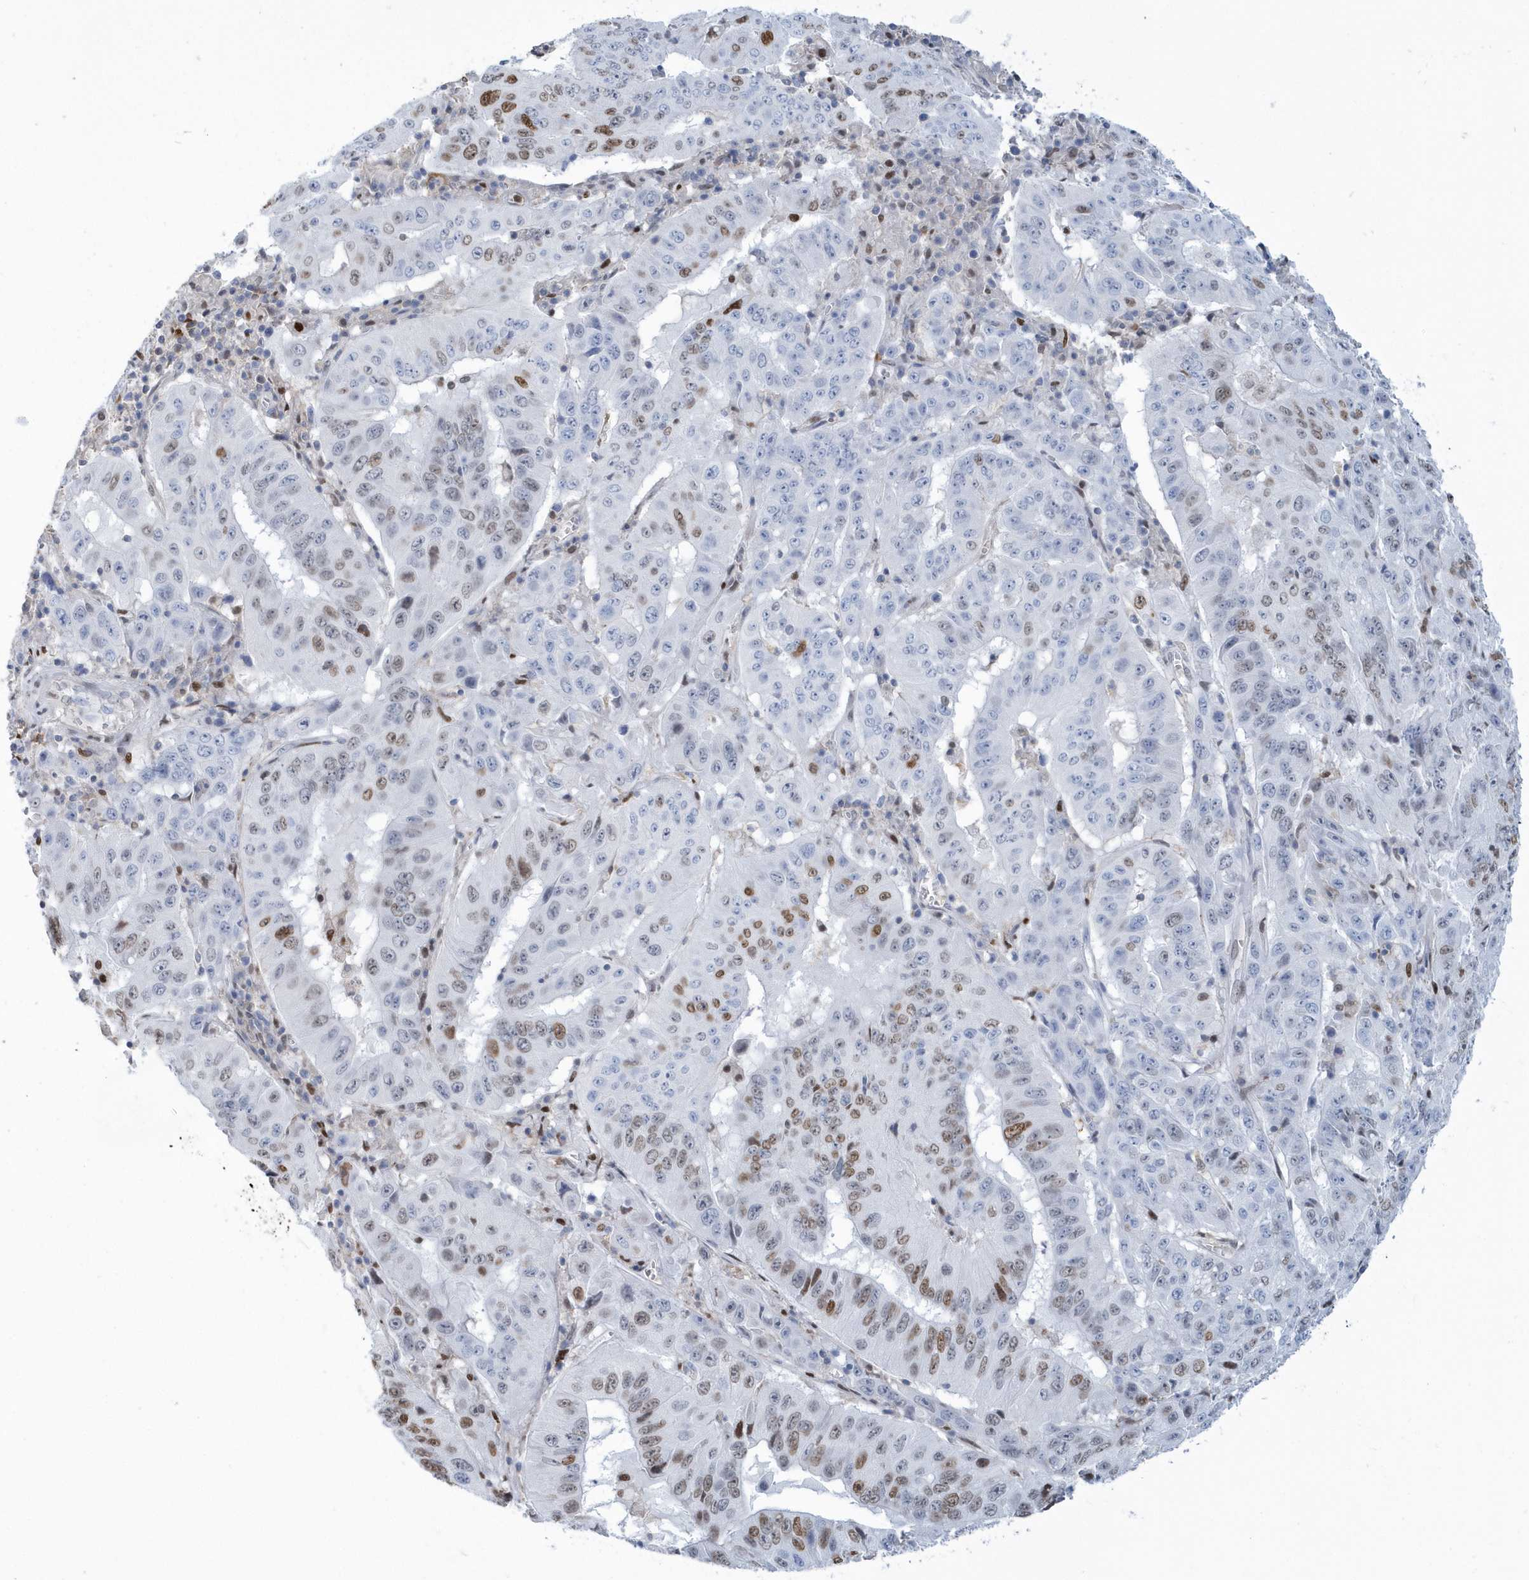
{"staining": {"intensity": "moderate", "quantity": "<25%", "location": "nuclear"}, "tissue": "pancreatic cancer", "cell_type": "Tumor cells", "image_type": "cancer", "snomed": [{"axis": "morphology", "description": "Adenocarcinoma, NOS"}, {"axis": "topography", "description": "Pancreas"}], "caption": "This histopathology image reveals immunohistochemistry (IHC) staining of human pancreatic cancer, with low moderate nuclear expression in about <25% of tumor cells.", "gene": "MACROH2A2", "patient": {"sex": "male", "age": 63}}